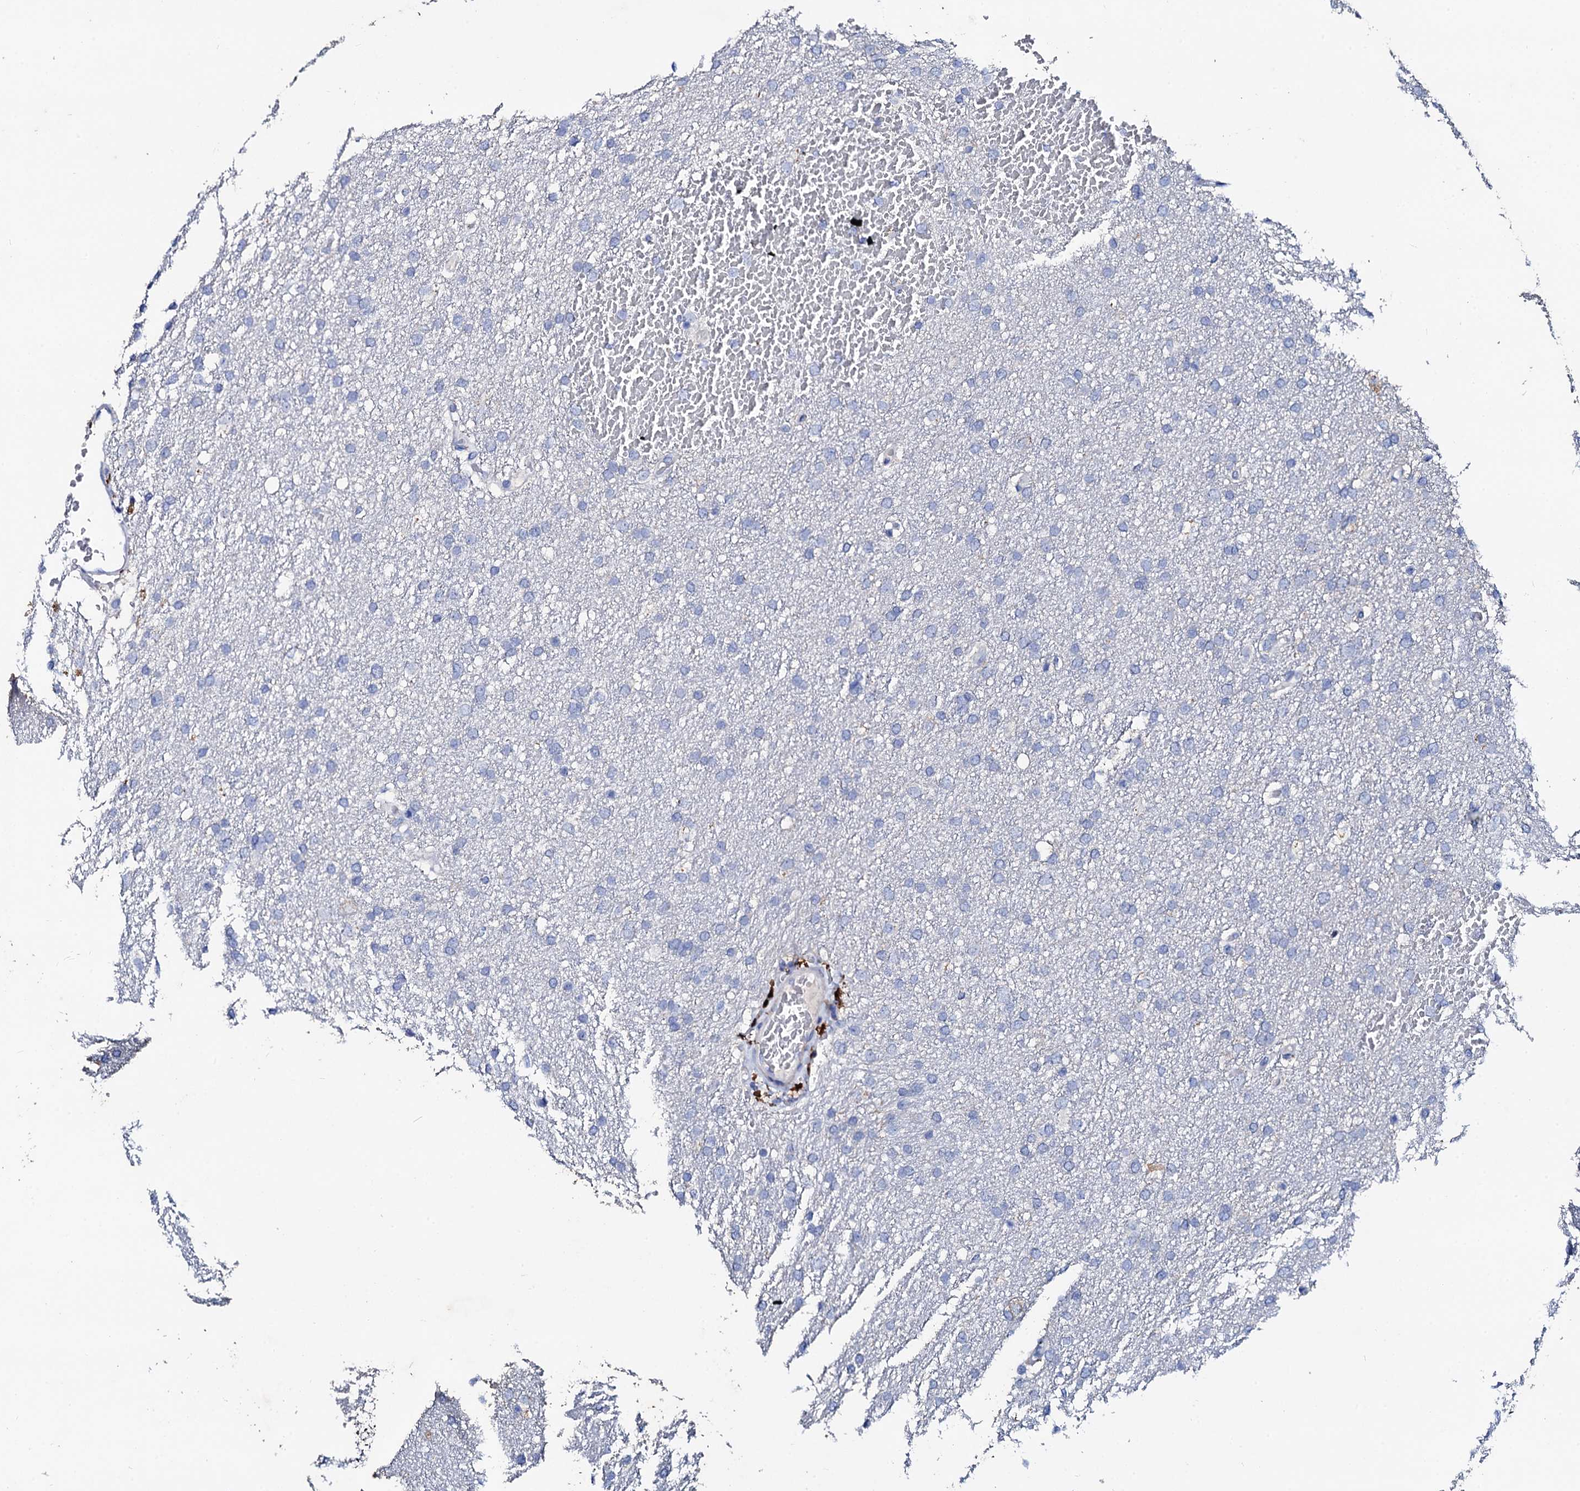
{"staining": {"intensity": "negative", "quantity": "none", "location": "none"}, "tissue": "glioma", "cell_type": "Tumor cells", "image_type": "cancer", "snomed": [{"axis": "morphology", "description": "Glioma, malignant, High grade"}, {"axis": "topography", "description": "Cerebral cortex"}], "caption": "This is a photomicrograph of immunohistochemistry staining of malignant glioma (high-grade), which shows no expression in tumor cells.", "gene": "GLB1L3", "patient": {"sex": "female", "age": 36}}